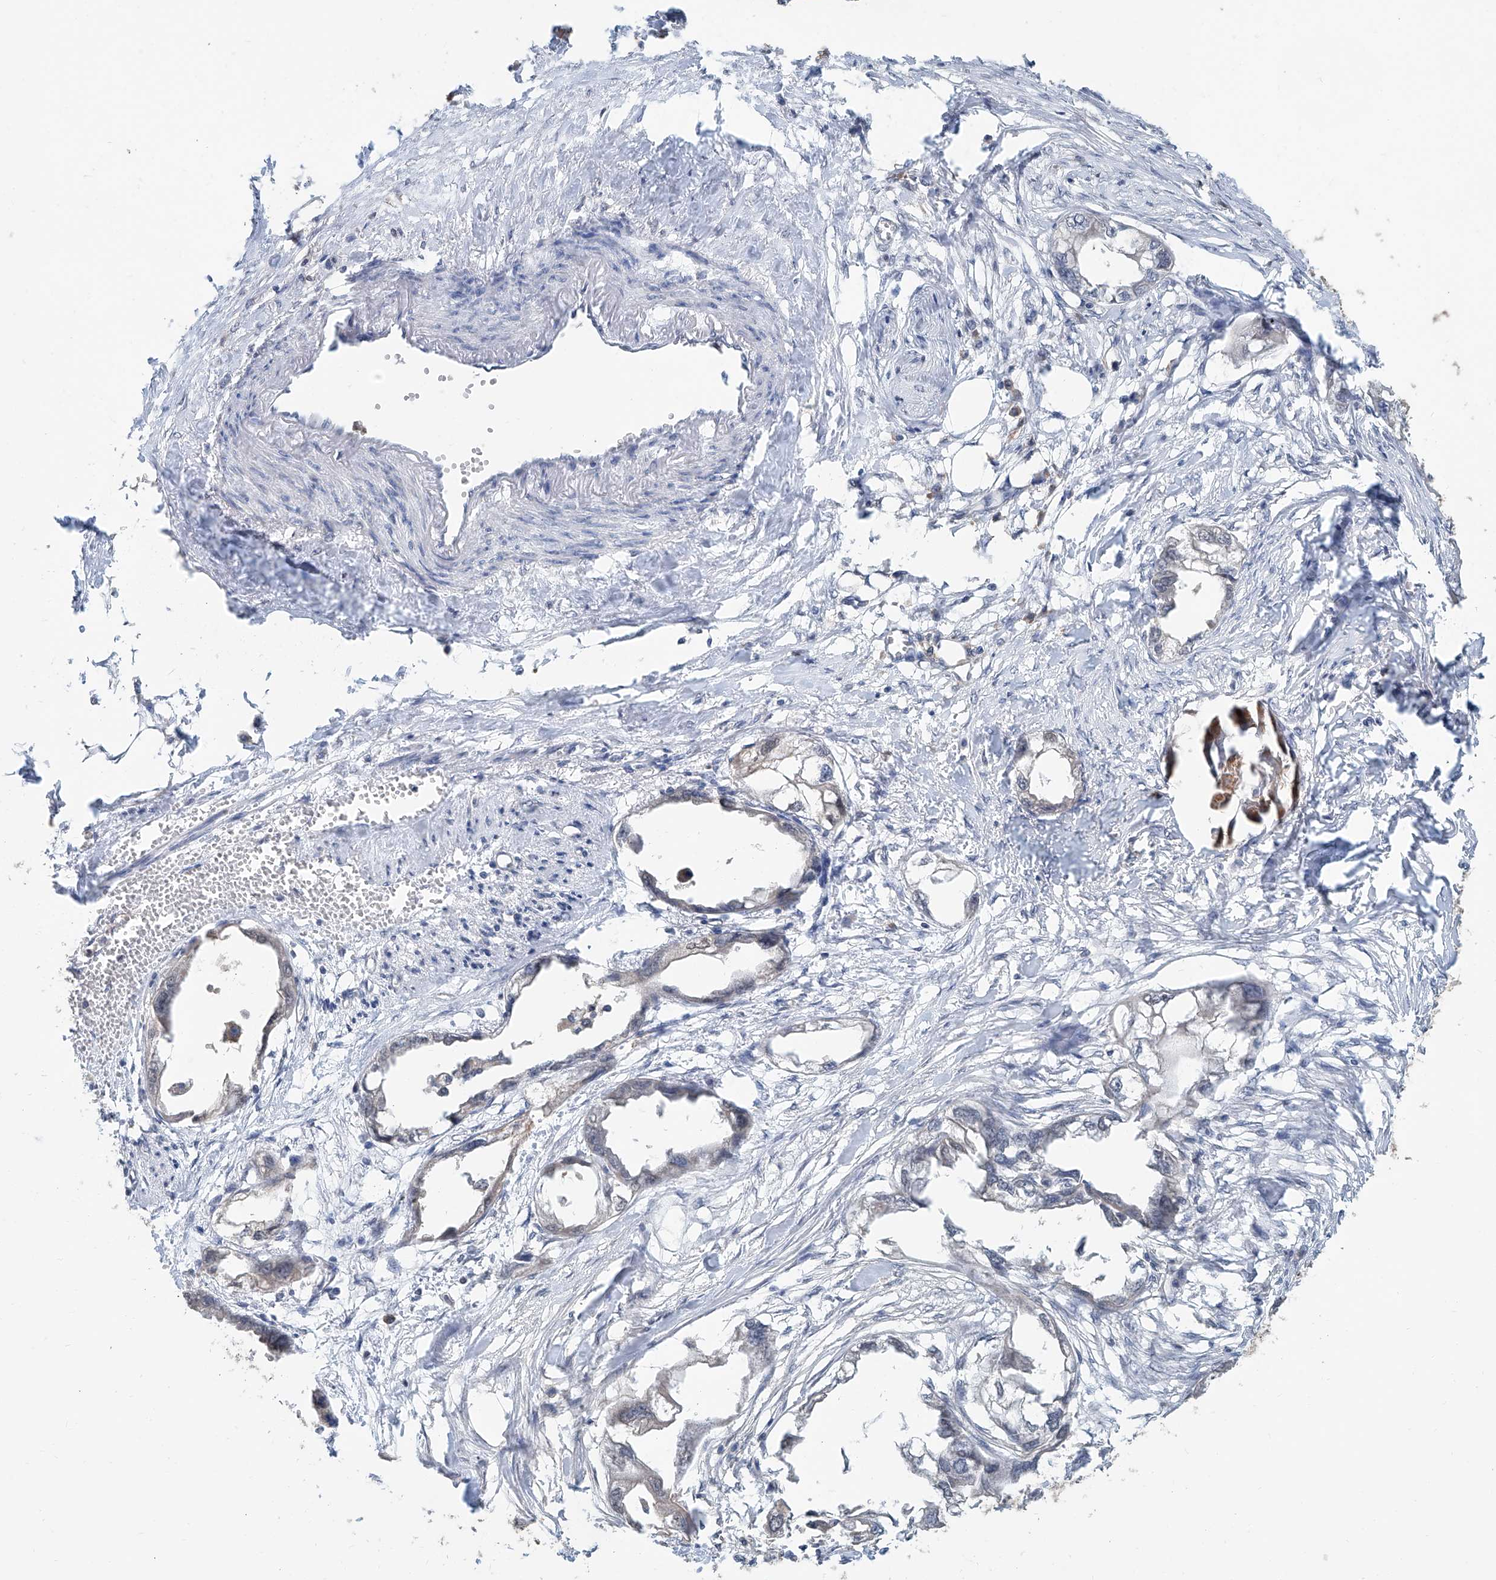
{"staining": {"intensity": "negative", "quantity": "none", "location": "none"}, "tissue": "endometrial cancer", "cell_type": "Tumor cells", "image_type": "cancer", "snomed": [{"axis": "morphology", "description": "Adenocarcinoma, NOS"}, {"axis": "morphology", "description": "Adenocarcinoma, metastatic, NOS"}, {"axis": "topography", "description": "Adipose tissue"}, {"axis": "topography", "description": "Endometrium"}], "caption": "This is an immunohistochemistry image of human adenocarcinoma (endometrial). There is no staining in tumor cells.", "gene": "KCNK10", "patient": {"sex": "female", "age": 67}}